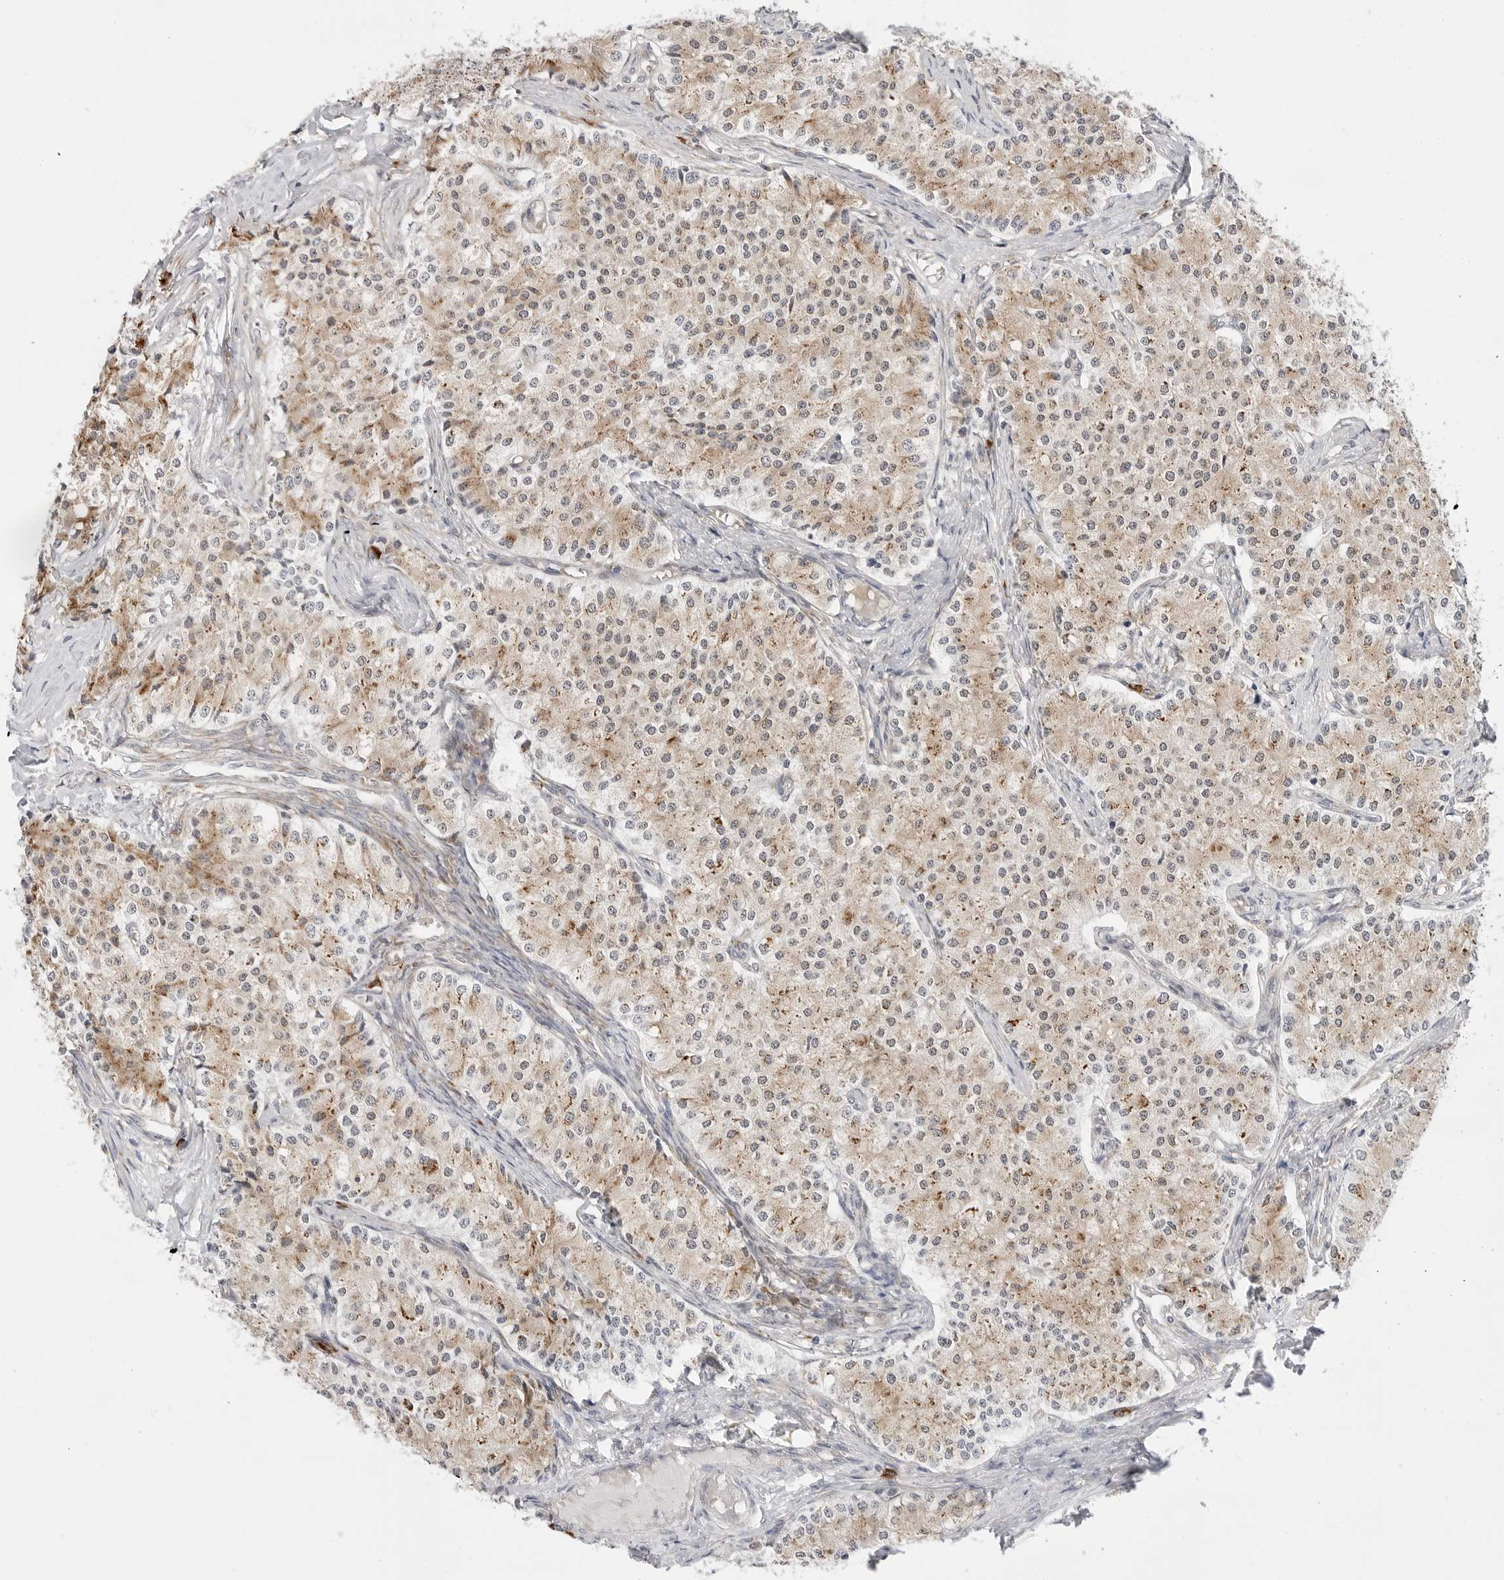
{"staining": {"intensity": "moderate", "quantity": "25%-75%", "location": "cytoplasmic/membranous"}, "tissue": "carcinoid", "cell_type": "Tumor cells", "image_type": "cancer", "snomed": [{"axis": "morphology", "description": "Carcinoid, malignant, NOS"}, {"axis": "topography", "description": "Colon"}], "caption": "Immunohistochemistry (IHC) of malignant carcinoid demonstrates medium levels of moderate cytoplasmic/membranous staining in approximately 25%-75% of tumor cells.", "gene": "RPN1", "patient": {"sex": "female", "age": 52}}